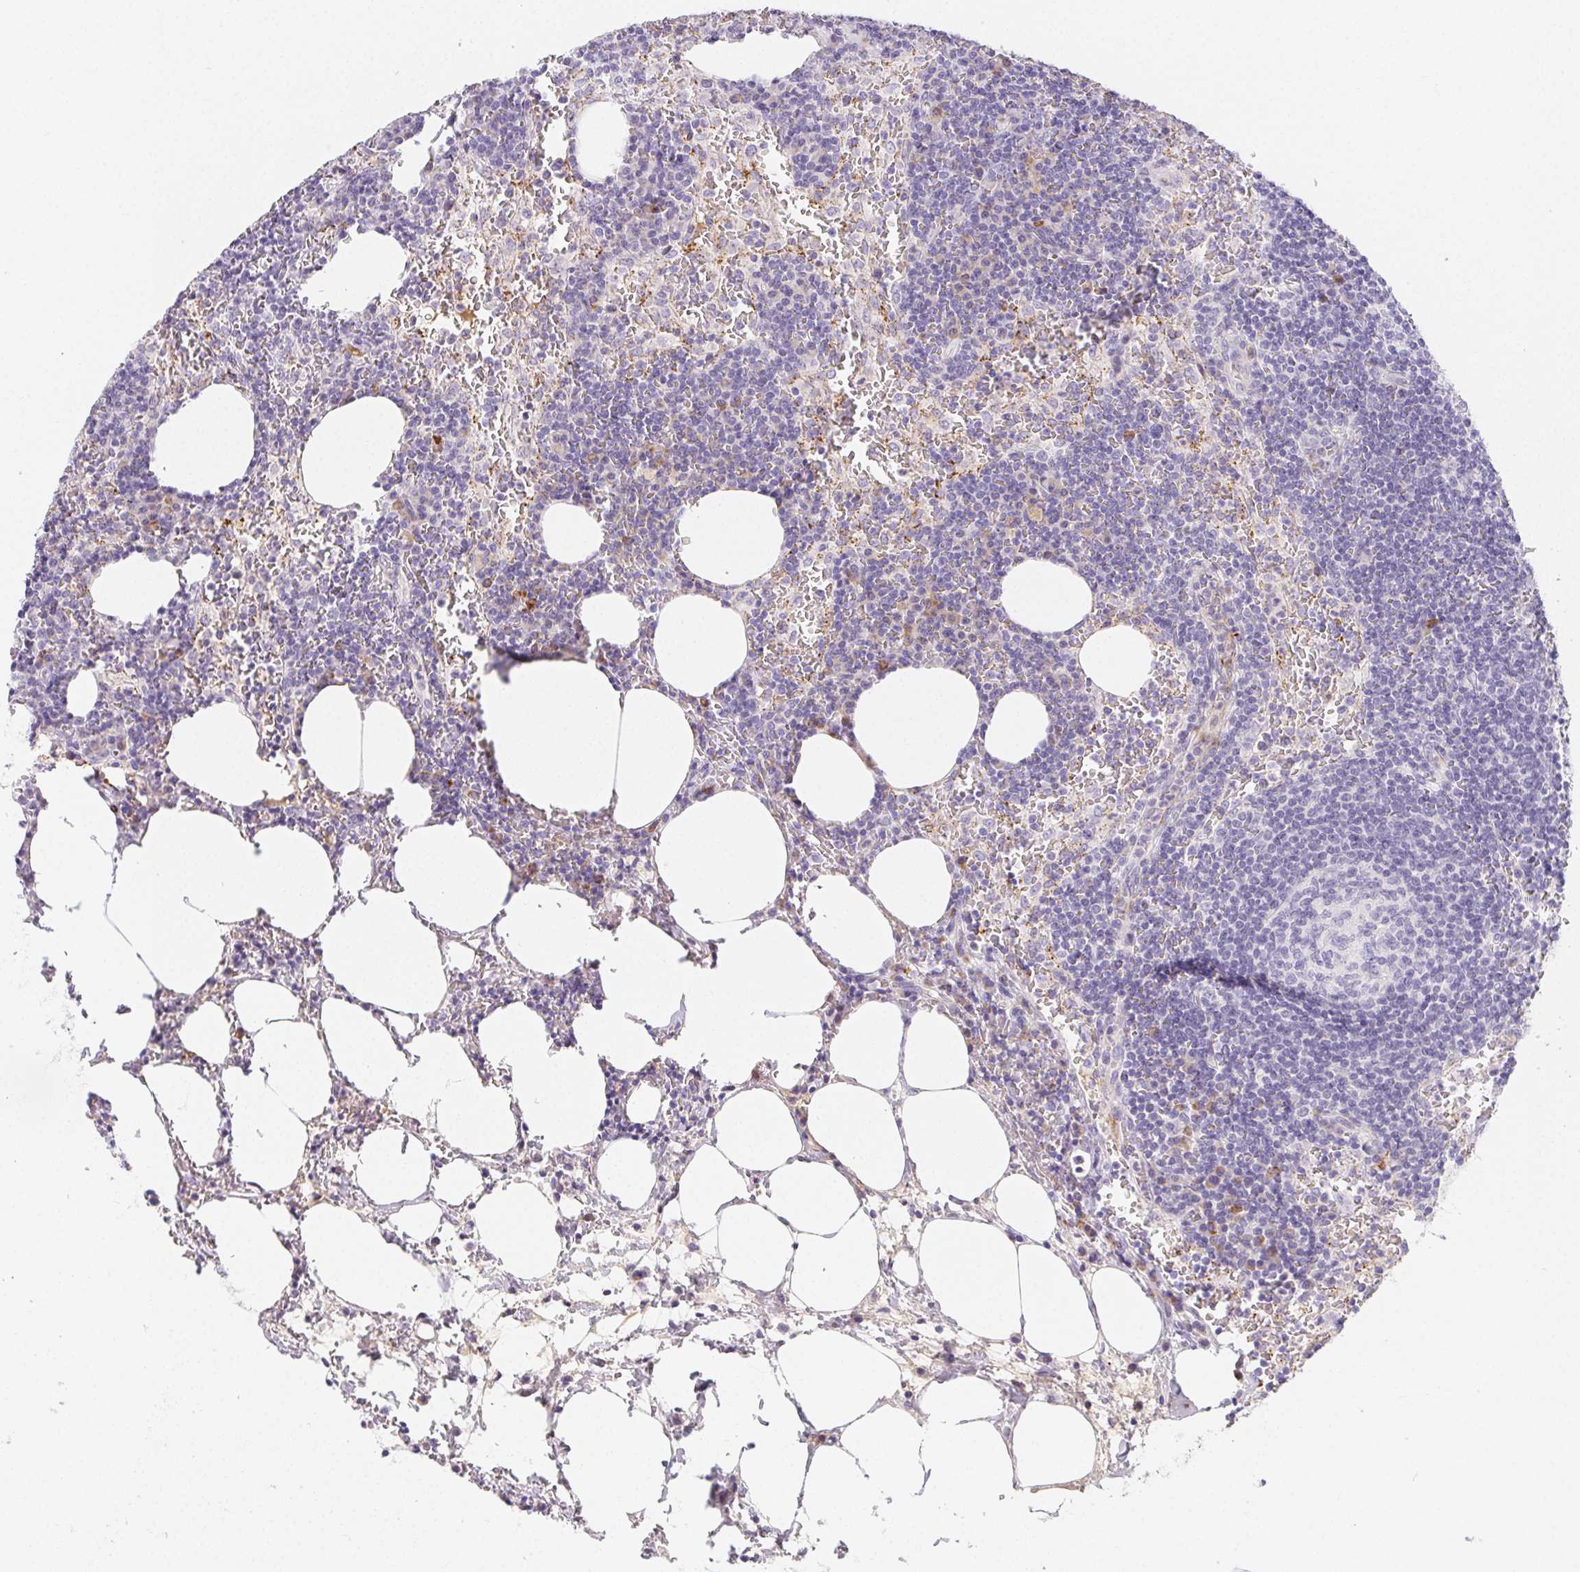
{"staining": {"intensity": "negative", "quantity": "none", "location": "none"}, "tissue": "lymph node", "cell_type": "Germinal center cells", "image_type": "normal", "snomed": [{"axis": "morphology", "description": "Normal tissue, NOS"}, {"axis": "topography", "description": "Lymph node"}], "caption": "DAB immunohistochemical staining of unremarkable human lymph node demonstrates no significant positivity in germinal center cells. Brightfield microscopy of immunohistochemistry stained with DAB (3,3'-diaminobenzidine) (brown) and hematoxylin (blue), captured at high magnification.", "gene": "ITIH2", "patient": {"sex": "male", "age": 67}}